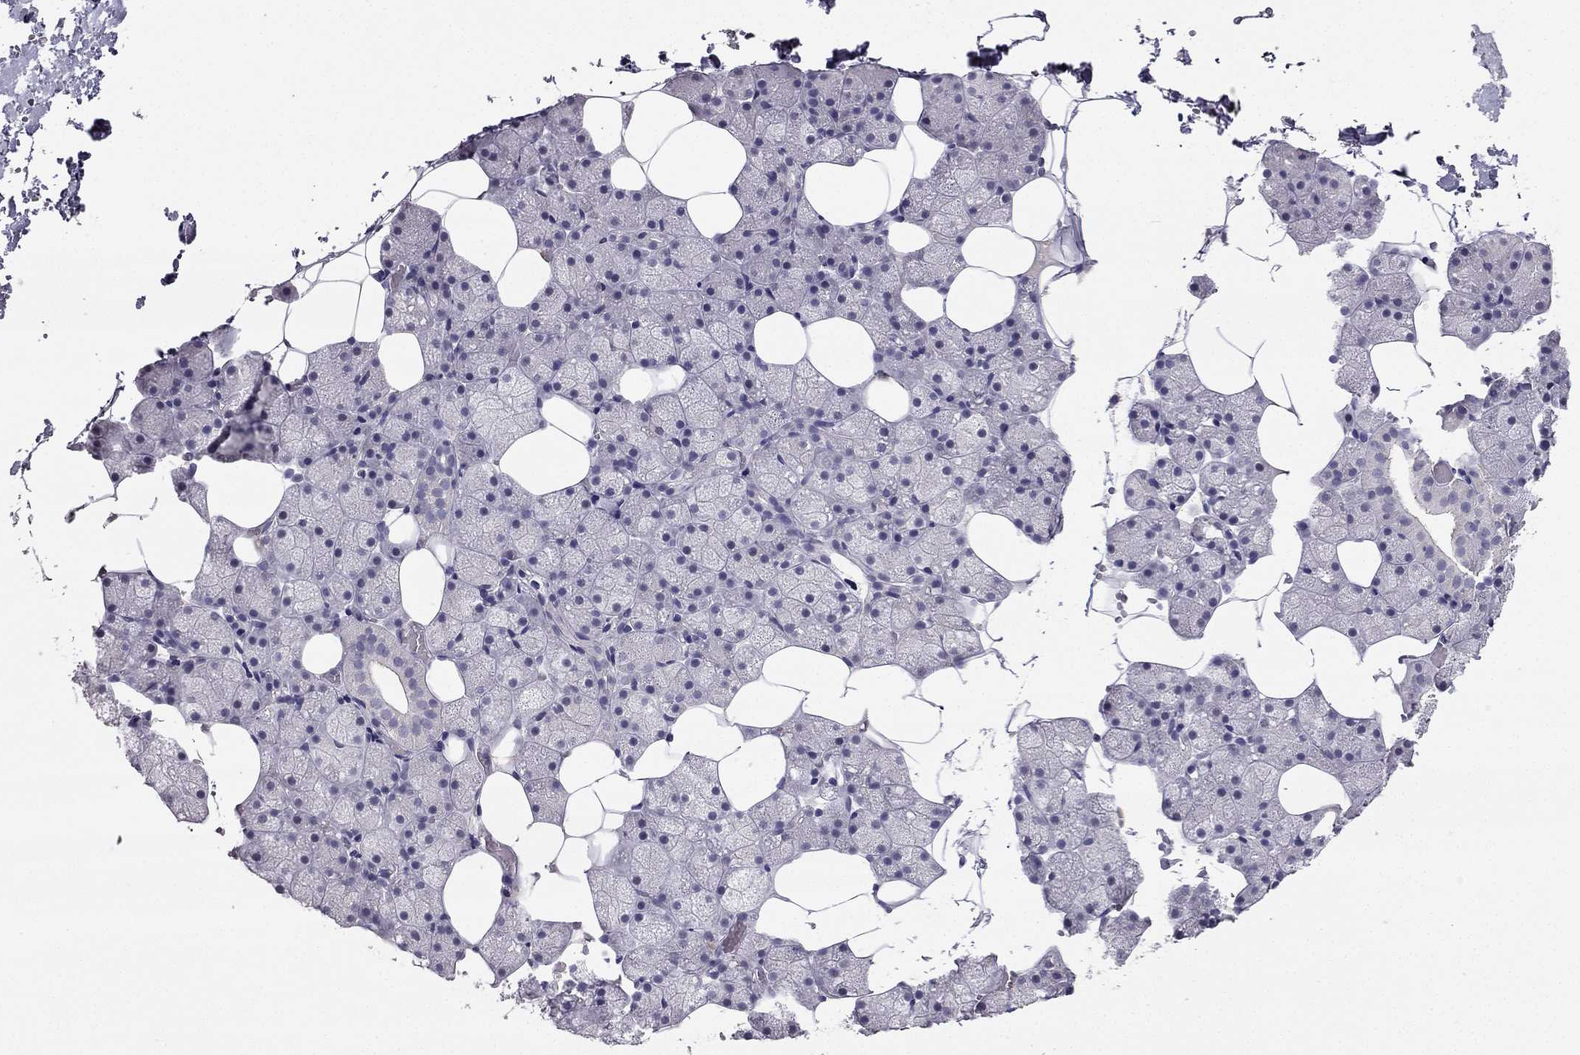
{"staining": {"intensity": "negative", "quantity": "none", "location": "none"}, "tissue": "salivary gland", "cell_type": "Glandular cells", "image_type": "normal", "snomed": [{"axis": "morphology", "description": "Normal tissue, NOS"}, {"axis": "topography", "description": "Salivary gland"}], "caption": "Immunohistochemical staining of benign human salivary gland shows no significant positivity in glandular cells.", "gene": "CALB2", "patient": {"sex": "male", "age": 38}}